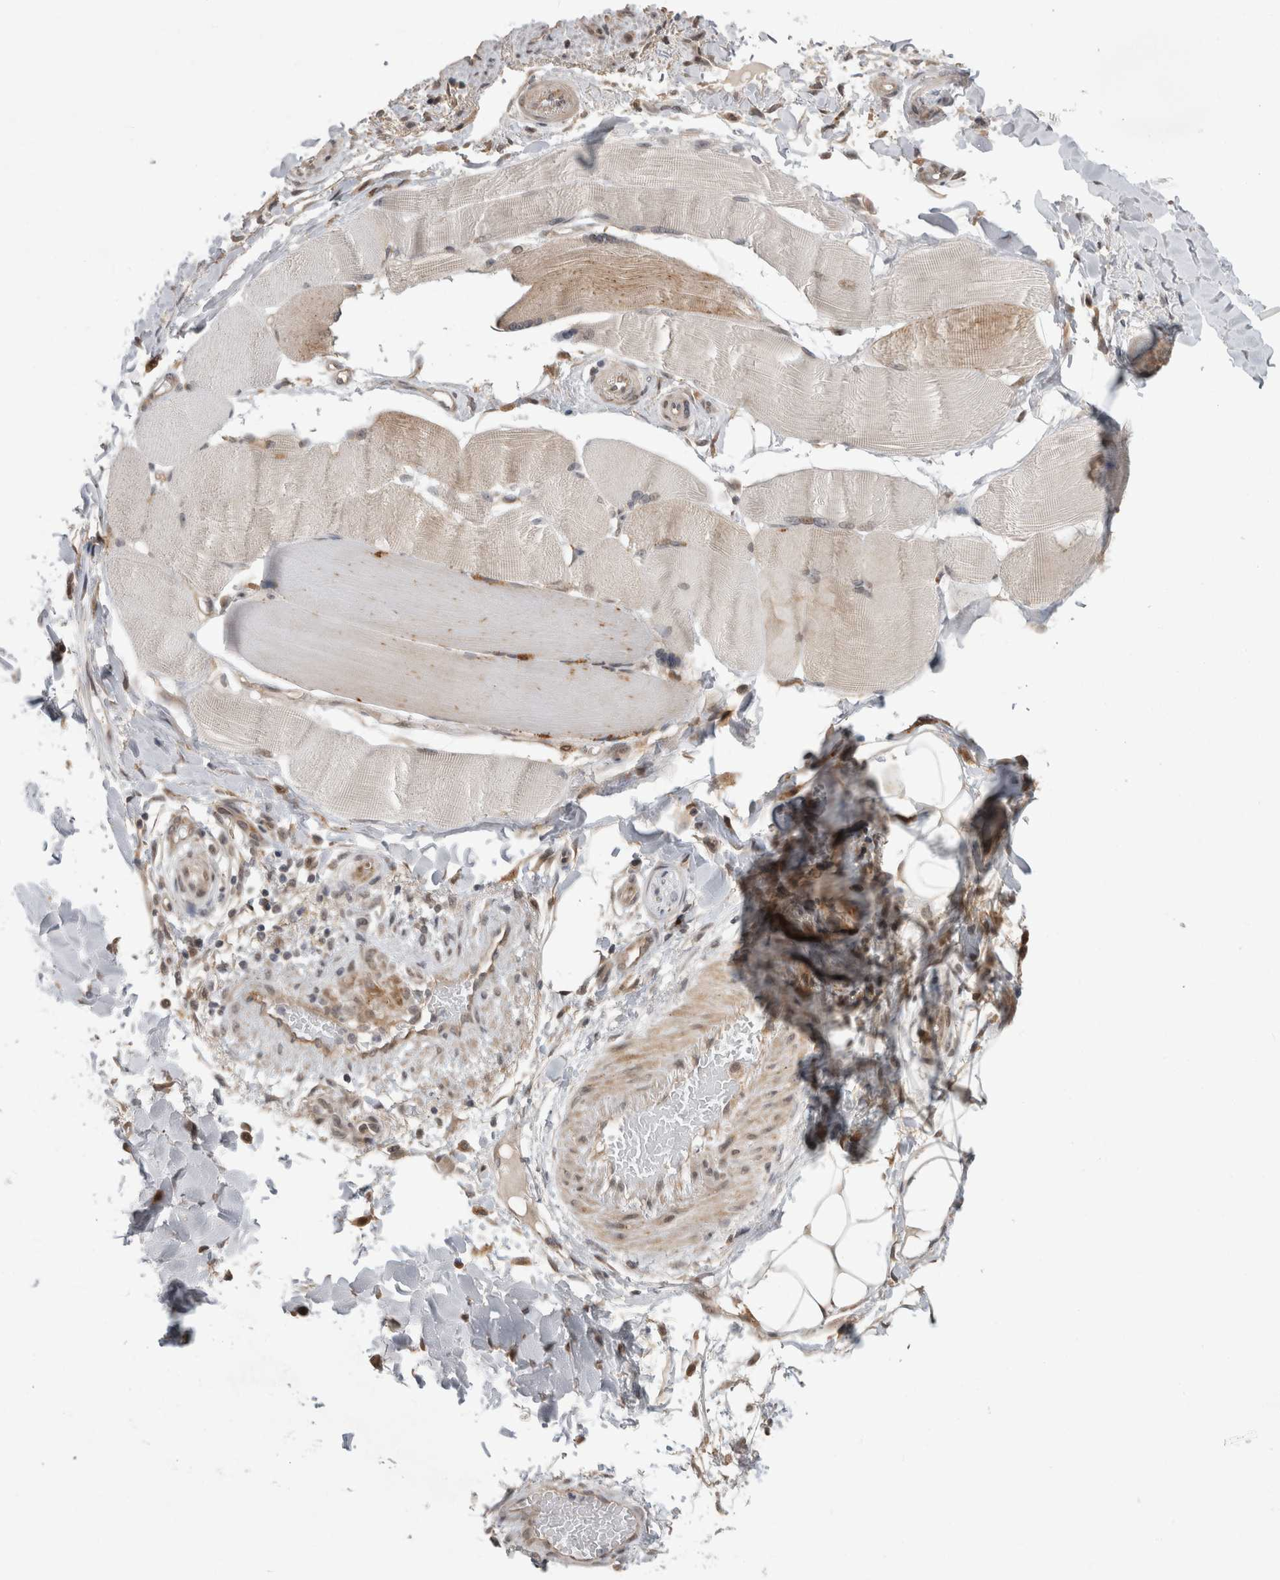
{"staining": {"intensity": "weak", "quantity": "<25%", "location": "cytoplasmic/membranous"}, "tissue": "skeletal muscle", "cell_type": "Myocytes", "image_type": "normal", "snomed": [{"axis": "morphology", "description": "Normal tissue, NOS"}, {"axis": "topography", "description": "Skin"}, {"axis": "topography", "description": "Skeletal muscle"}], "caption": "The photomicrograph displays no significant staining in myocytes of skeletal muscle. (DAB (3,3'-diaminobenzidine) IHC with hematoxylin counter stain).", "gene": "MTBP", "patient": {"sex": "male", "age": 83}}